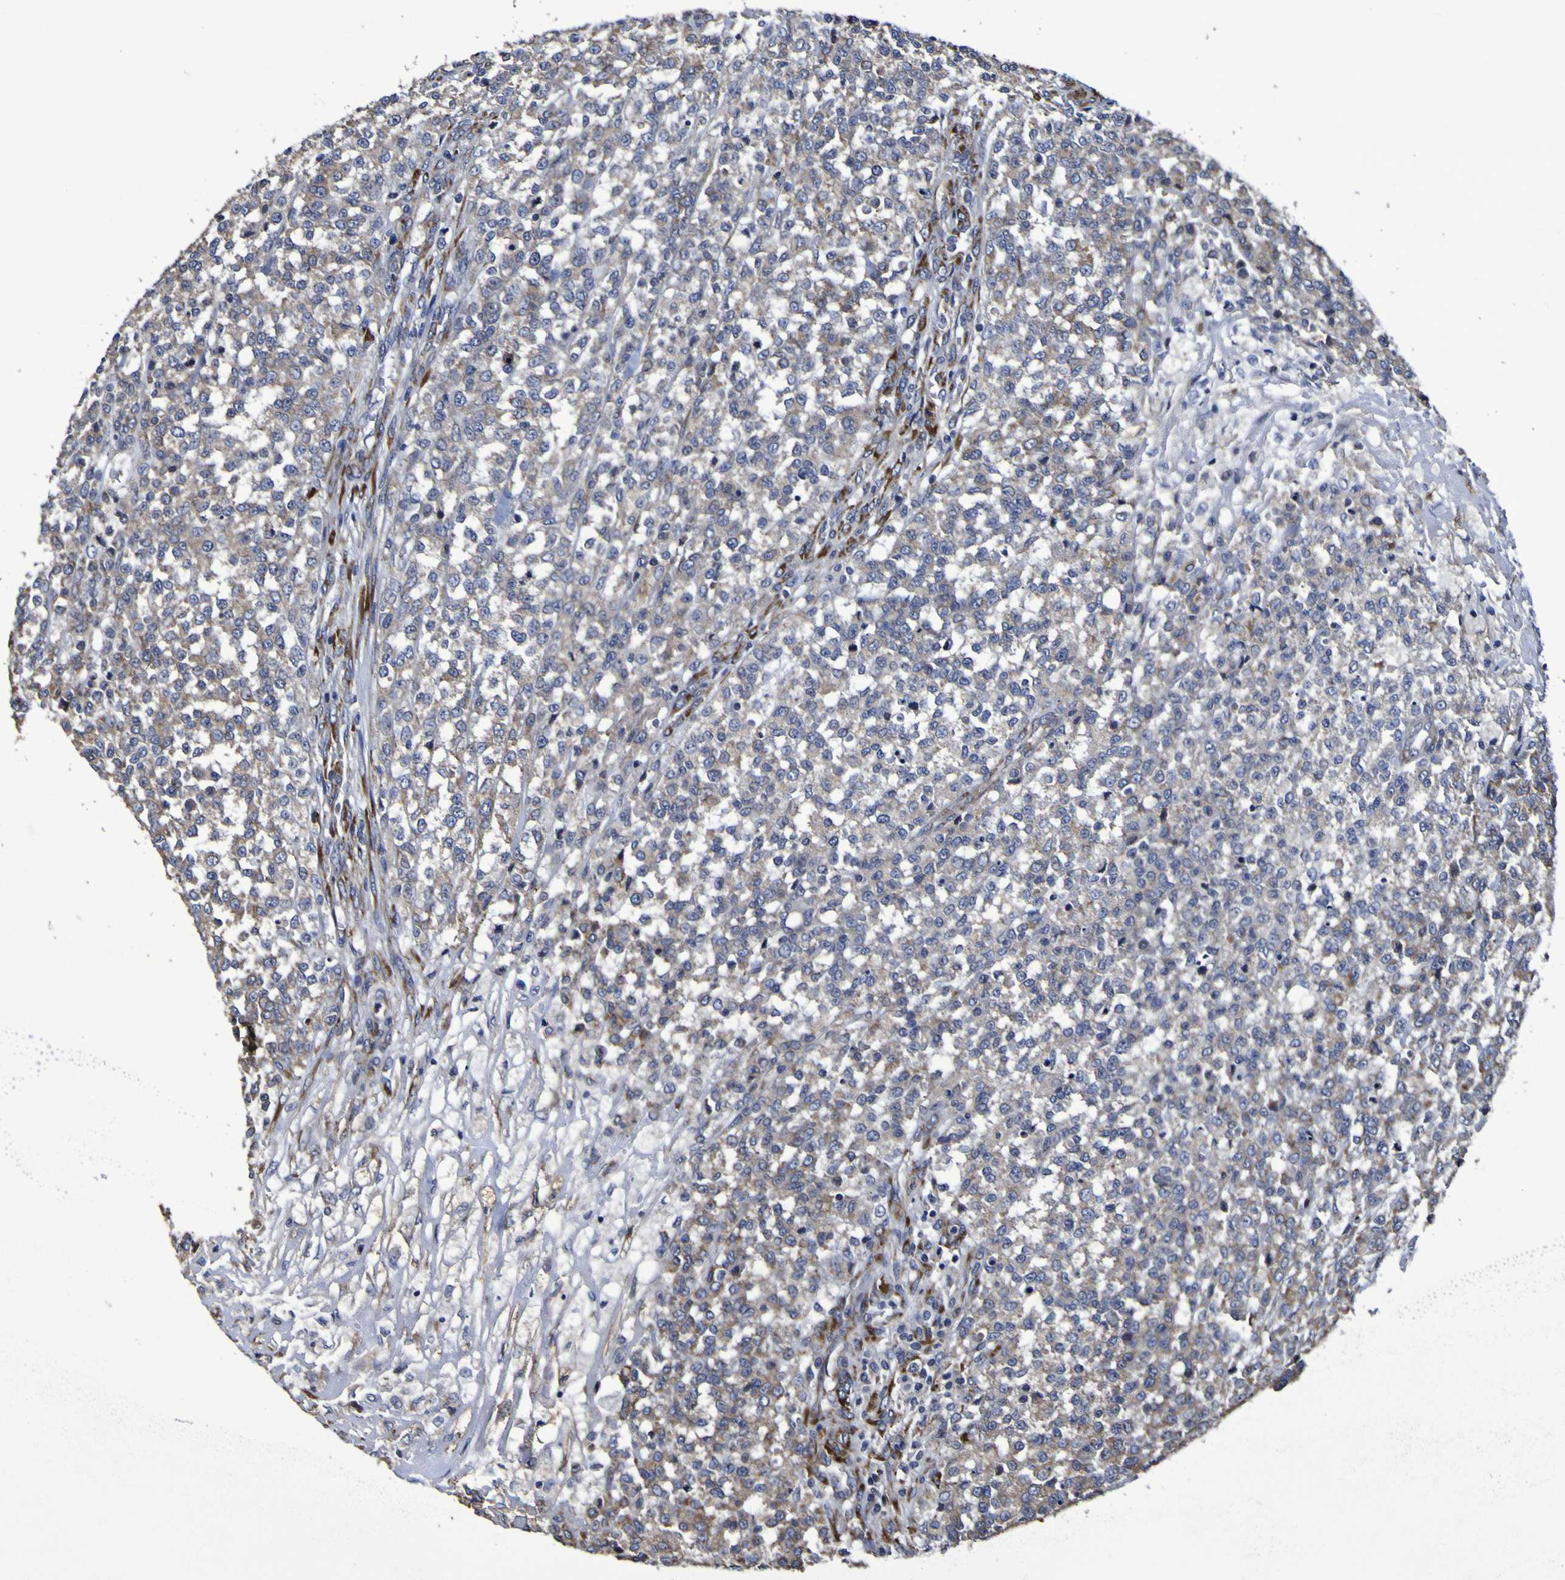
{"staining": {"intensity": "moderate", "quantity": "25%-75%", "location": "cytoplasmic/membranous"}, "tissue": "testis cancer", "cell_type": "Tumor cells", "image_type": "cancer", "snomed": [{"axis": "morphology", "description": "Seminoma, NOS"}, {"axis": "topography", "description": "Testis"}], "caption": "The histopathology image reveals staining of testis cancer, revealing moderate cytoplasmic/membranous protein positivity (brown color) within tumor cells.", "gene": "P3H1", "patient": {"sex": "male", "age": 59}}